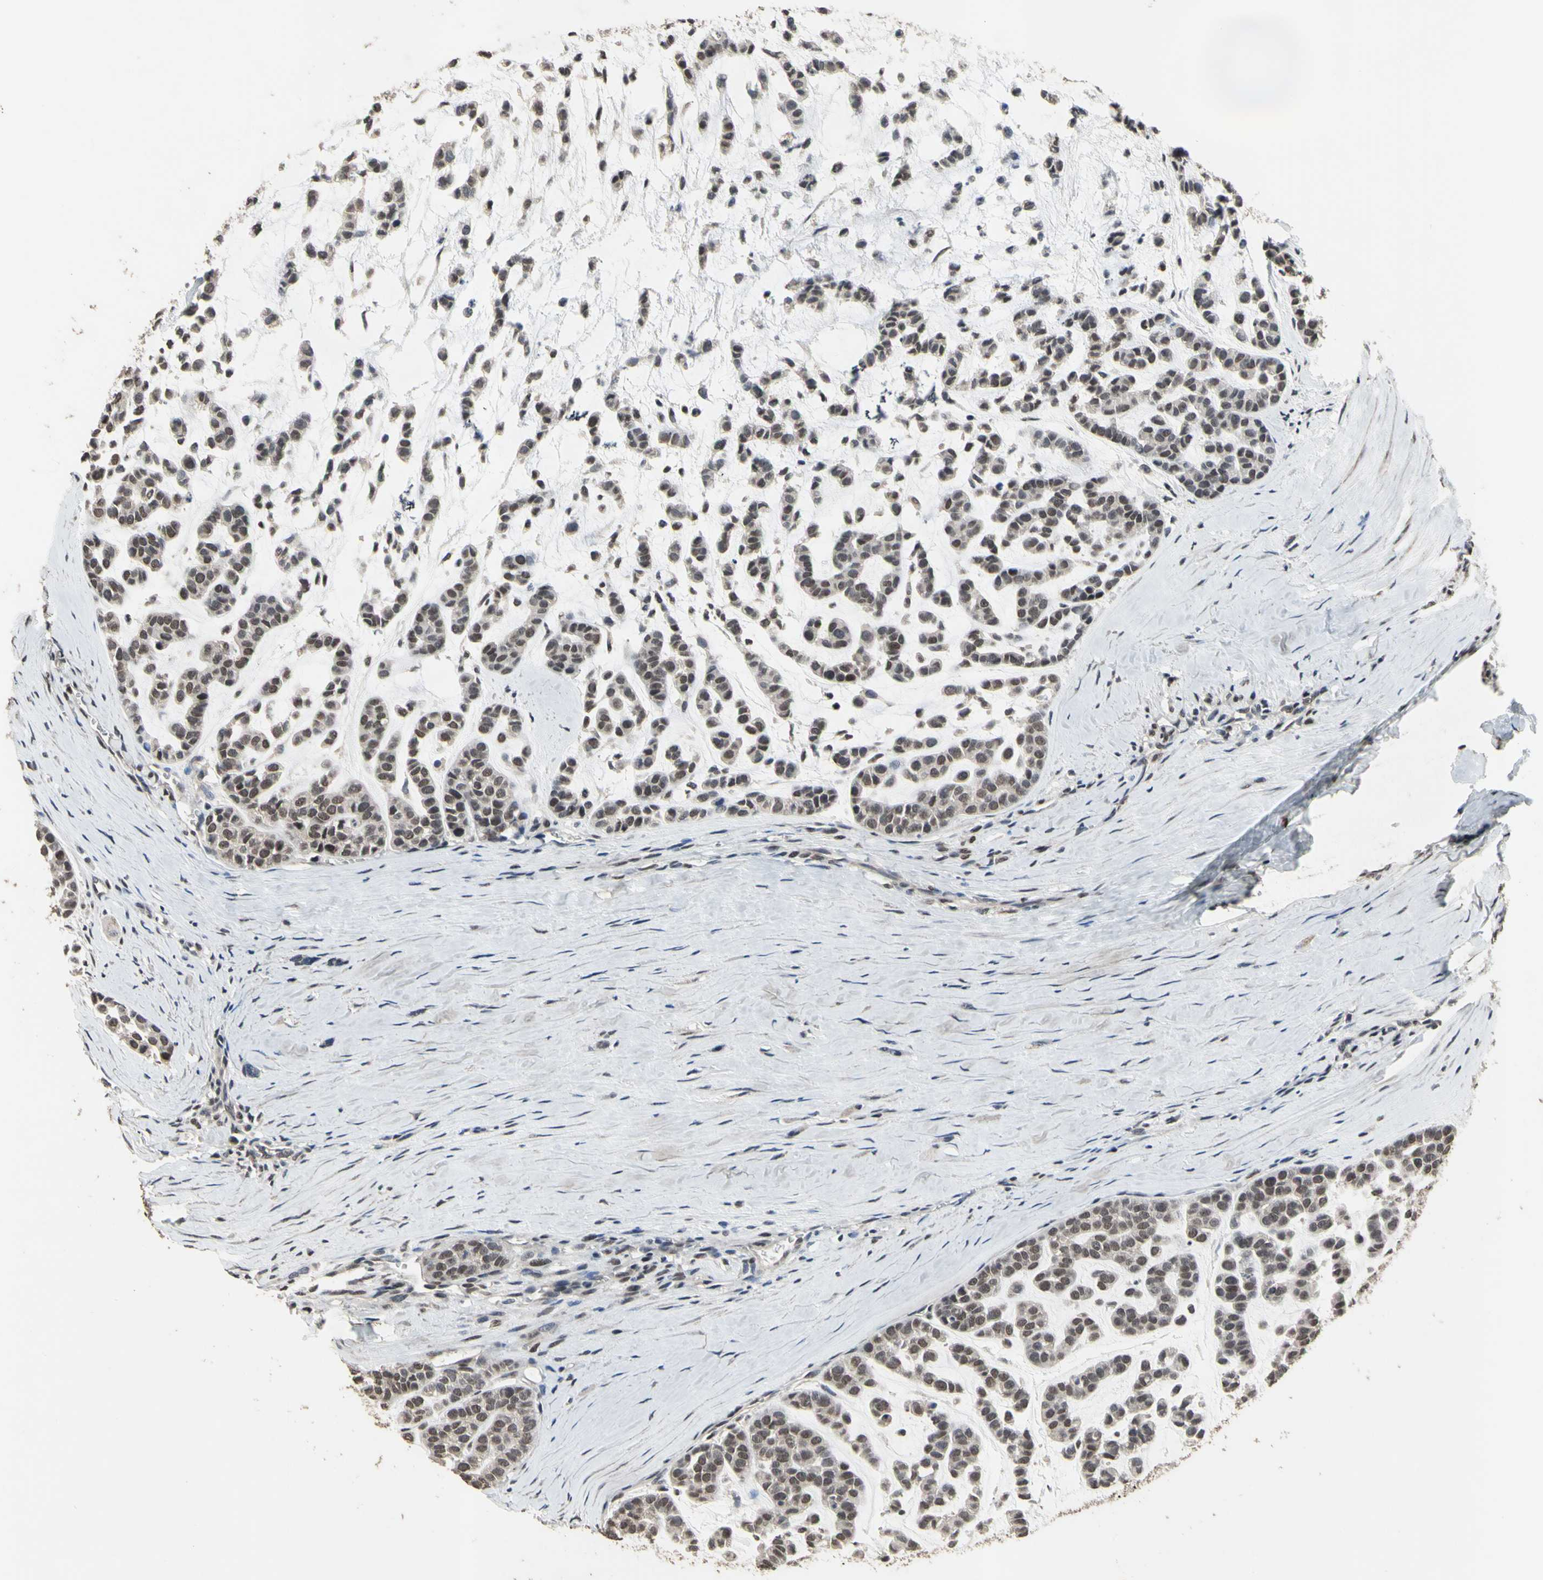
{"staining": {"intensity": "moderate", "quantity": ">75%", "location": "nuclear"}, "tissue": "head and neck cancer", "cell_type": "Tumor cells", "image_type": "cancer", "snomed": [{"axis": "morphology", "description": "Adenocarcinoma, NOS"}, {"axis": "morphology", "description": "Adenoma, NOS"}, {"axis": "topography", "description": "Head-Neck"}], "caption": "Immunohistochemistry (IHC) histopathology image of neoplastic tissue: human head and neck cancer stained using immunohistochemistry (IHC) displays medium levels of moderate protein expression localized specifically in the nuclear of tumor cells, appearing as a nuclear brown color.", "gene": "ZNF174", "patient": {"sex": "female", "age": 55}}